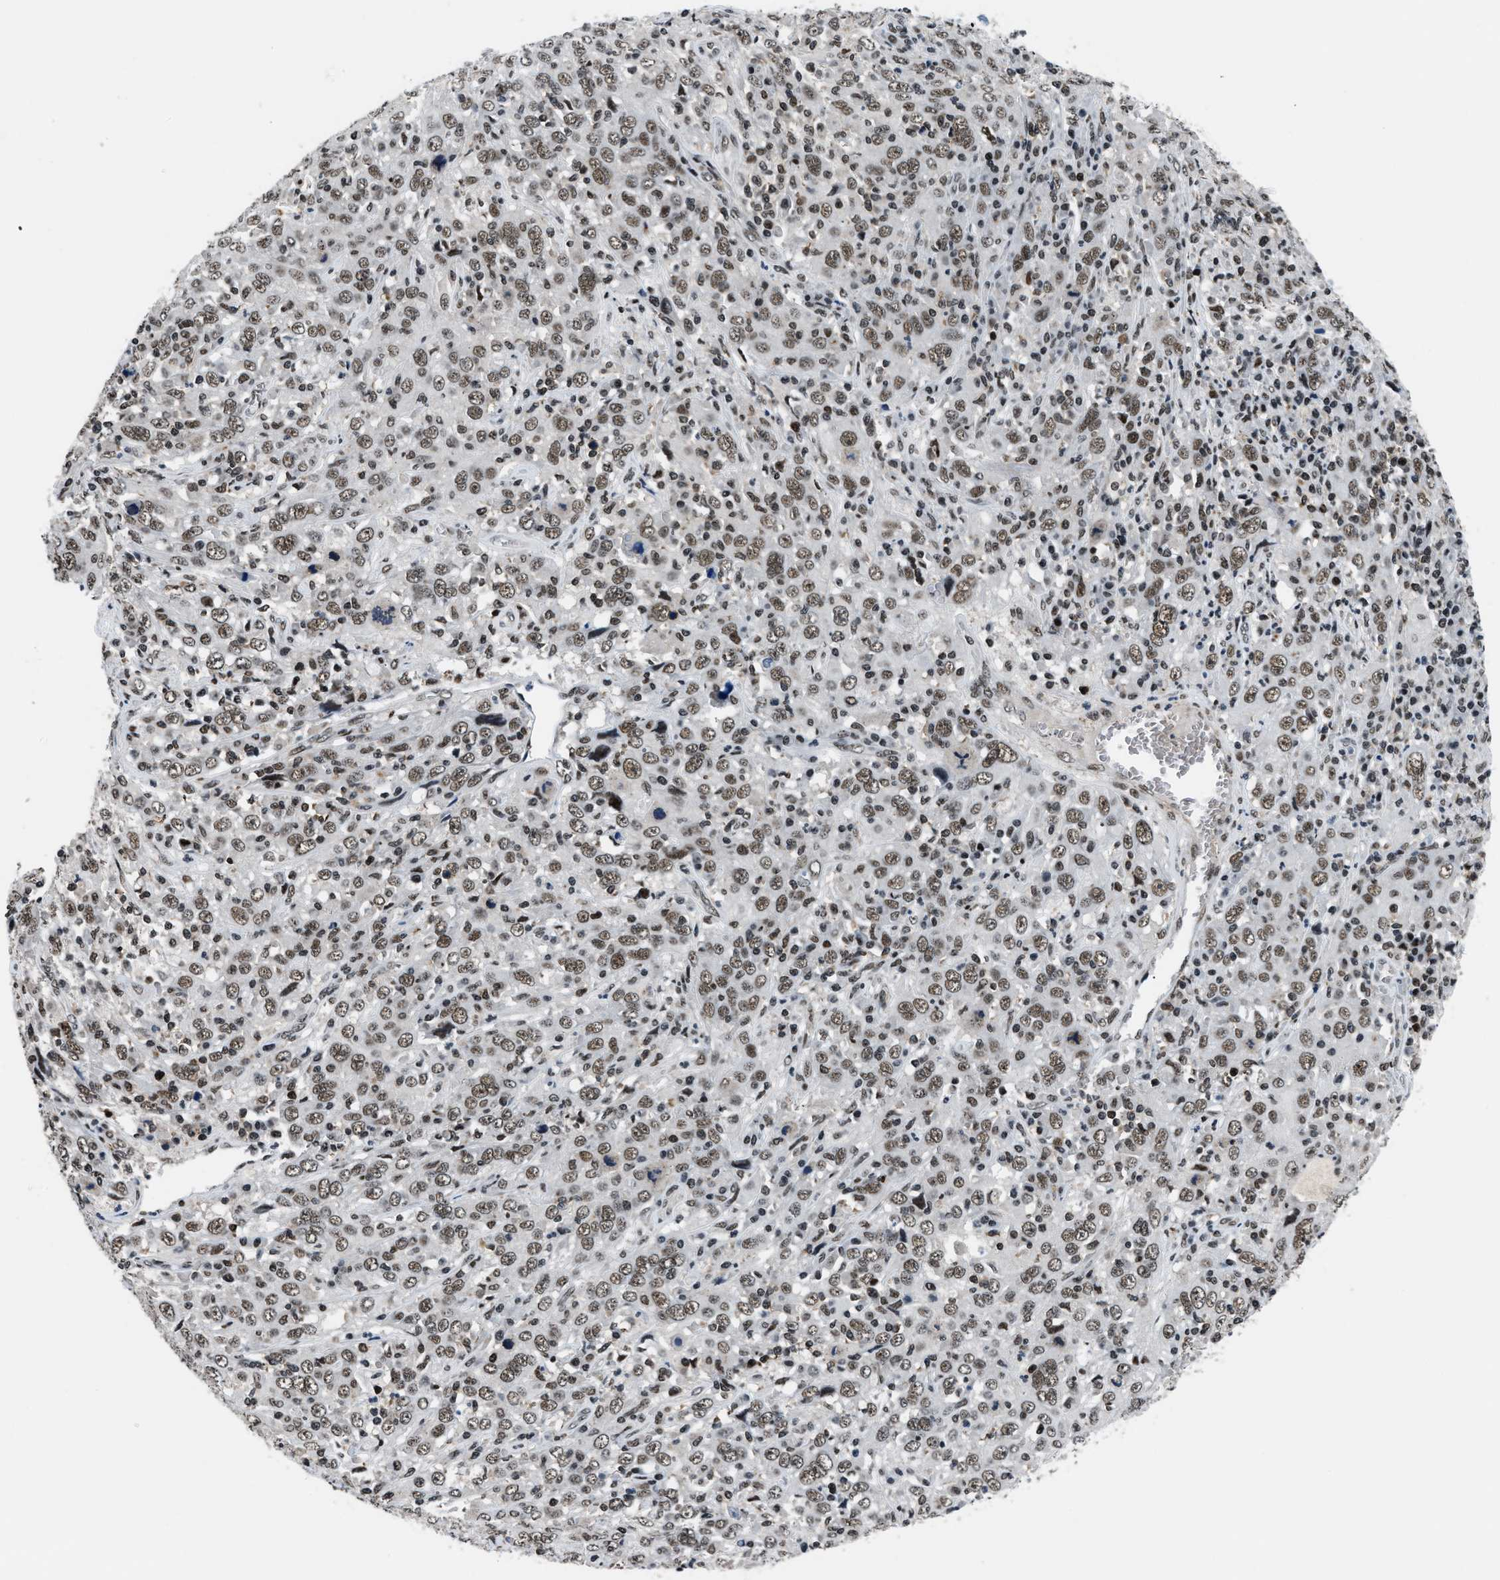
{"staining": {"intensity": "strong", "quantity": ">75%", "location": "nuclear"}, "tissue": "cervical cancer", "cell_type": "Tumor cells", "image_type": "cancer", "snomed": [{"axis": "morphology", "description": "Squamous cell carcinoma, NOS"}, {"axis": "topography", "description": "Cervix"}], "caption": "A photomicrograph of cervical cancer (squamous cell carcinoma) stained for a protein reveals strong nuclear brown staining in tumor cells.", "gene": "SMARCB1", "patient": {"sex": "female", "age": 46}}